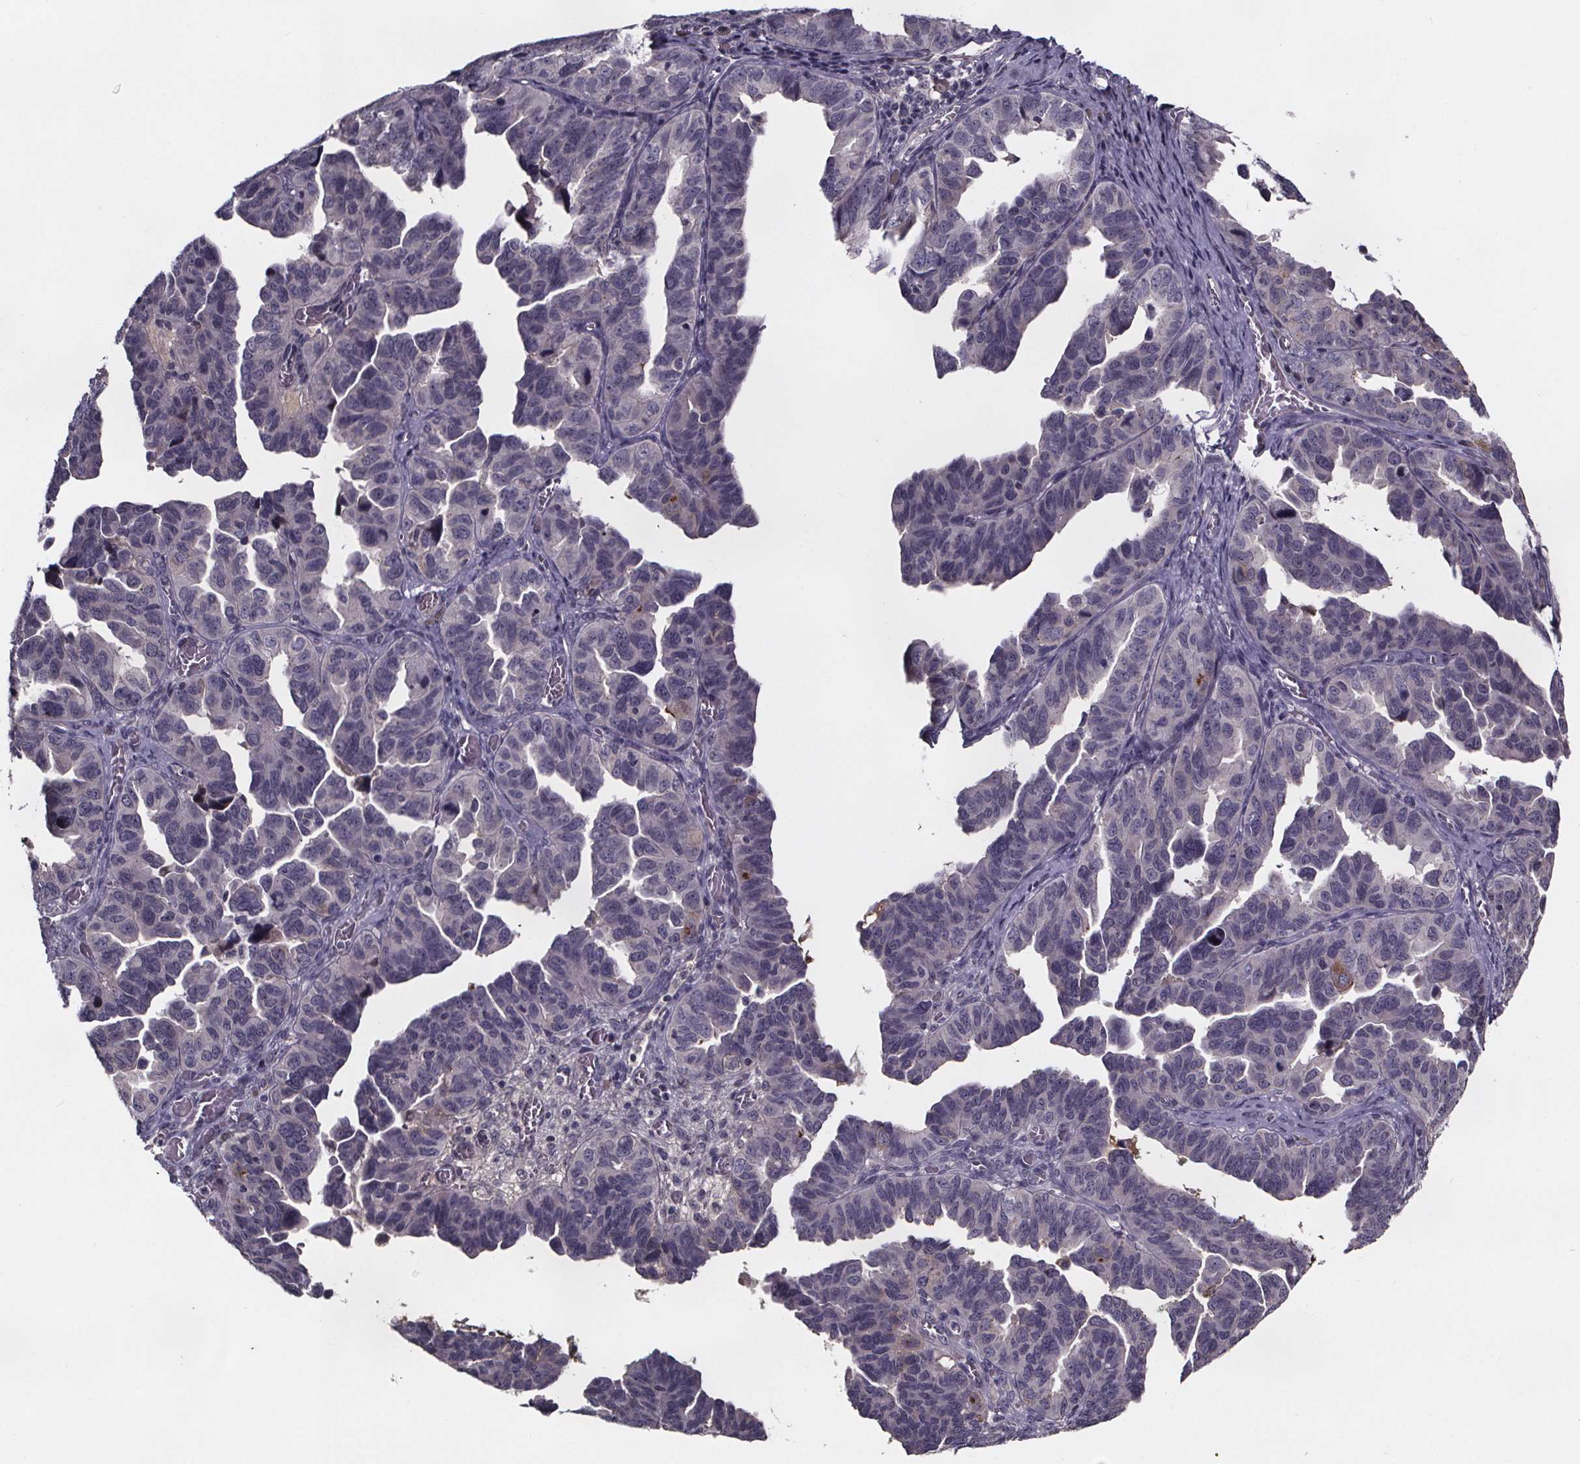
{"staining": {"intensity": "negative", "quantity": "none", "location": "none"}, "tissue": "ovarian cancer", "cell_type": "Tumor cells", "image_type": "cancer", "snomed": [{"axis": "morphology", "description": "Cystadenocarcinoma, serous, NOS"}, {"axis": "topography", "description": "Ovary"}], "caption": "Immunohistochemistry micrograph of ovarian serous cystadenocarcinoma stained for a protein (brown), which exhibits no expression in tumor cells. Brightfield microscopy of immunohistochemistry (IHC) stained with DAB (3,3'-diaminobenzidine) (brown) and hematoxylin (blue), captured at high magnification.", "gene": "NPHP4", "patient": {"sex": "female", "age": 64}}